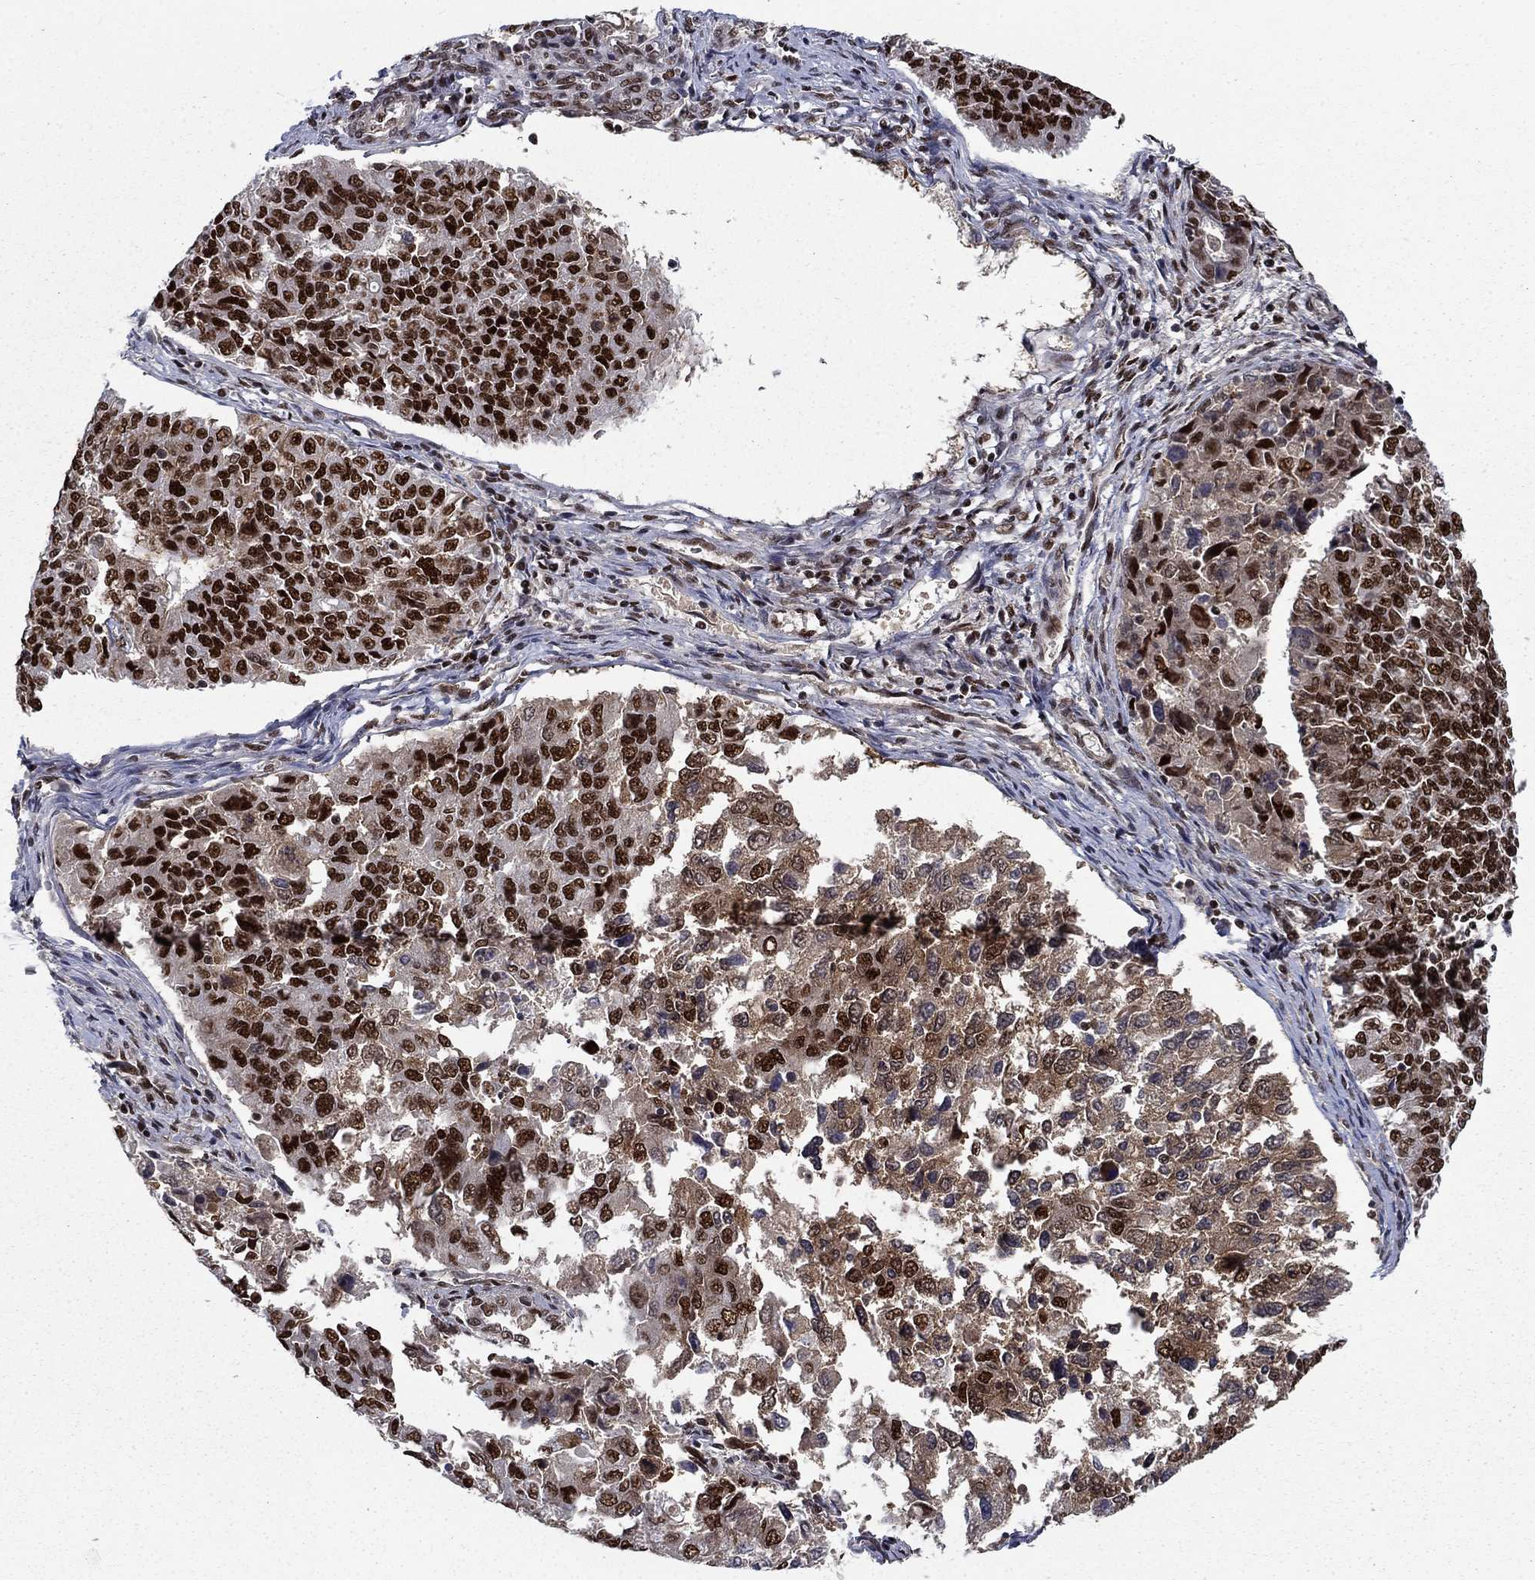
{"staining": {"intensity": "strong", "quantity": "25%-75%", "location": "nuclear"}, "tissue": "endometrial cancer", "cell_type": "Tumor cells", "image_type": "cancer", "snomed": [{"axis": "morphology", "description": "Adenocarcinoma, NOS"}, {"axis": "topography", "description": "Endometrium"}], "caption": "The immunohistochemical stain highlights strong nuclear positivity in tumor cells of endometrial adenocarcinoma tissue. (DAB = brown stain, brightfield microscopy at high magnification).", "gene": "RPRD1B", "patient": {"sex": "female", "age": 43}}